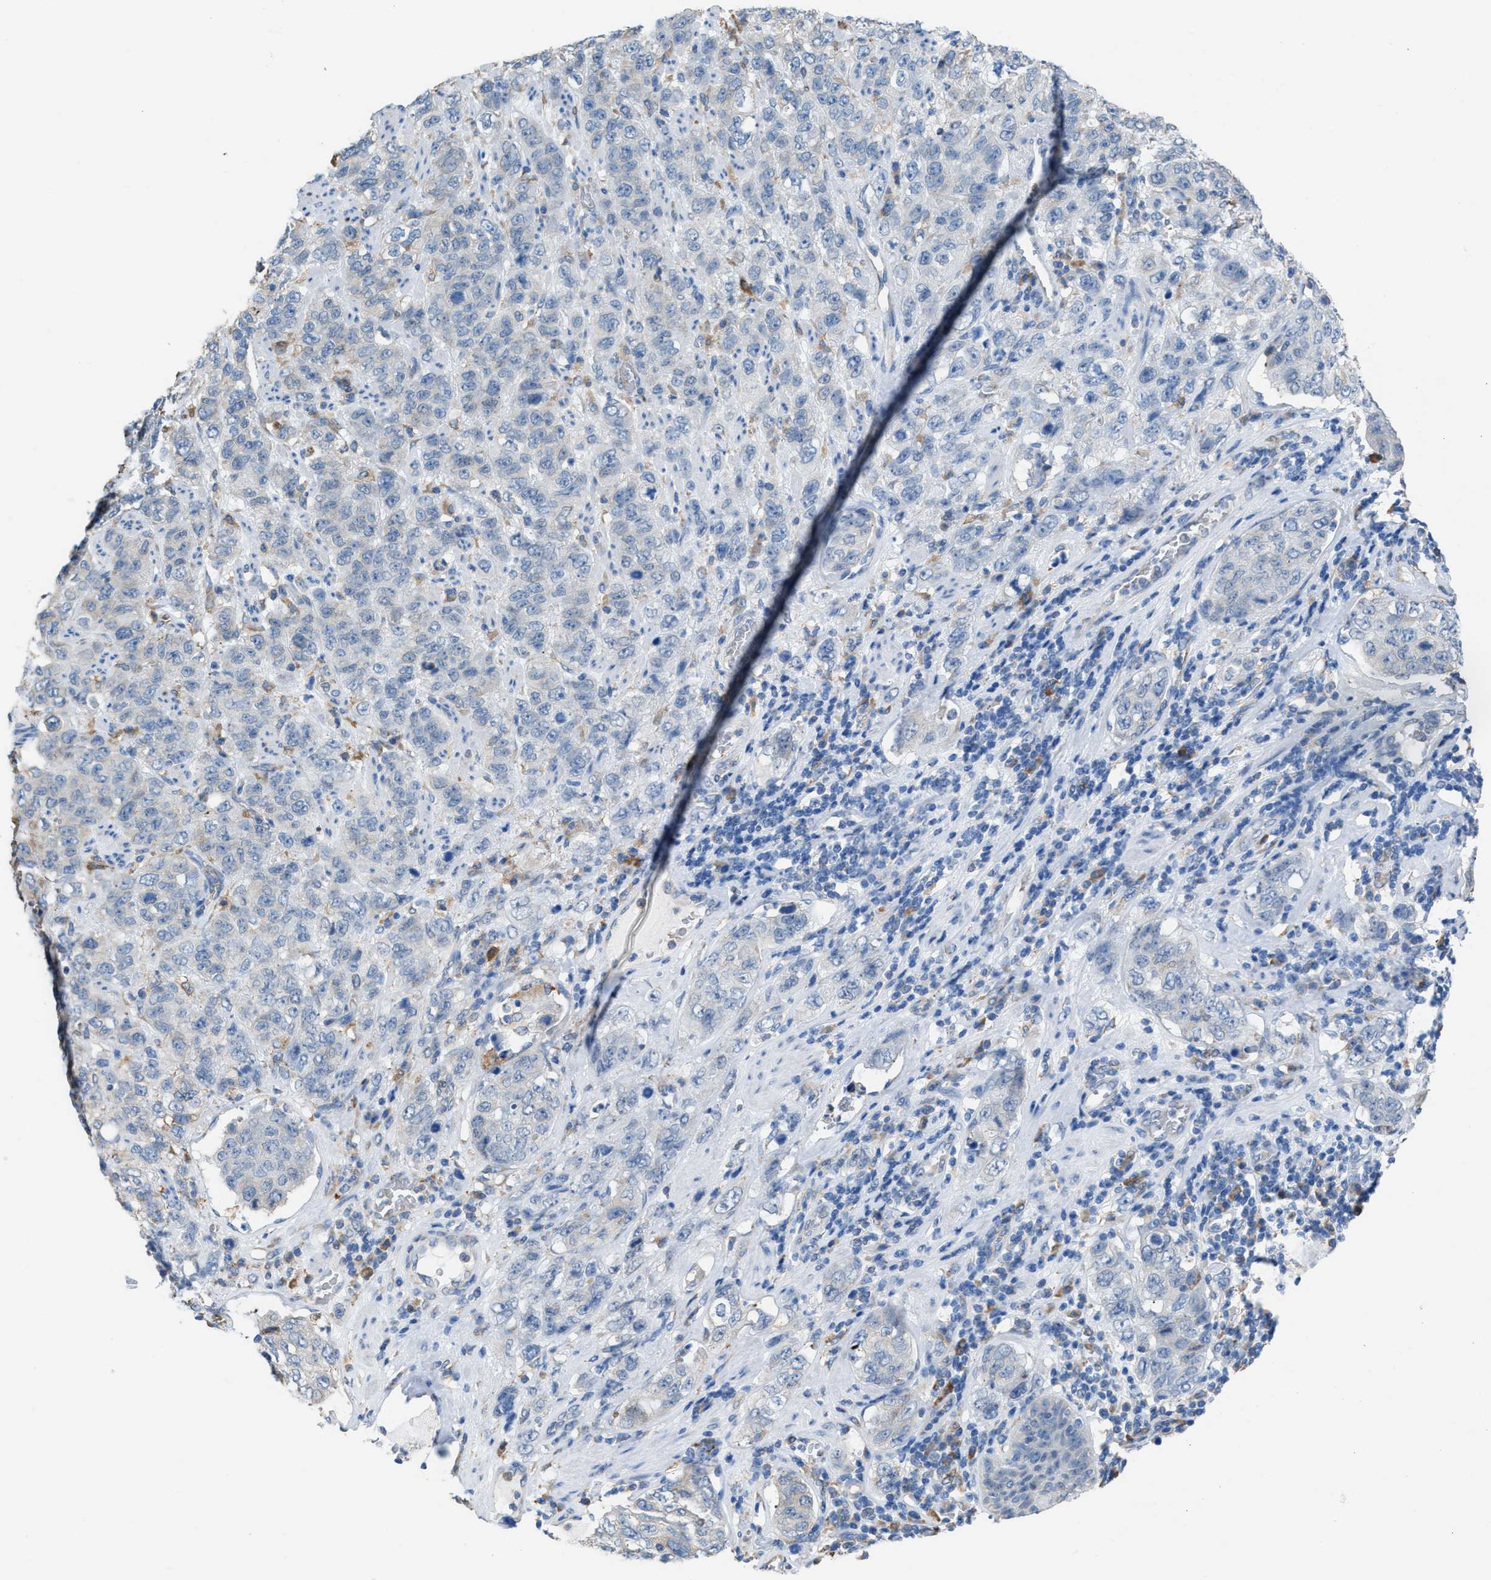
{"staining": {"intensity": "negative", "quantity": "none", "location": "none"}, "tissue": "stomach cancer", "cell_type": "Tumor cells", "image_type": "cancer", "snomed": [{"axis": "morphology", "description": "Adenocarcinoma, NOS"}, {"axis": "topography", "description": "Stomach"}], "caption": "Protein analysis of stomach cancer shows no significant positivity in tumor cells.", "gene": "CA3", "patient": {"sex": "male", "age": 48}}